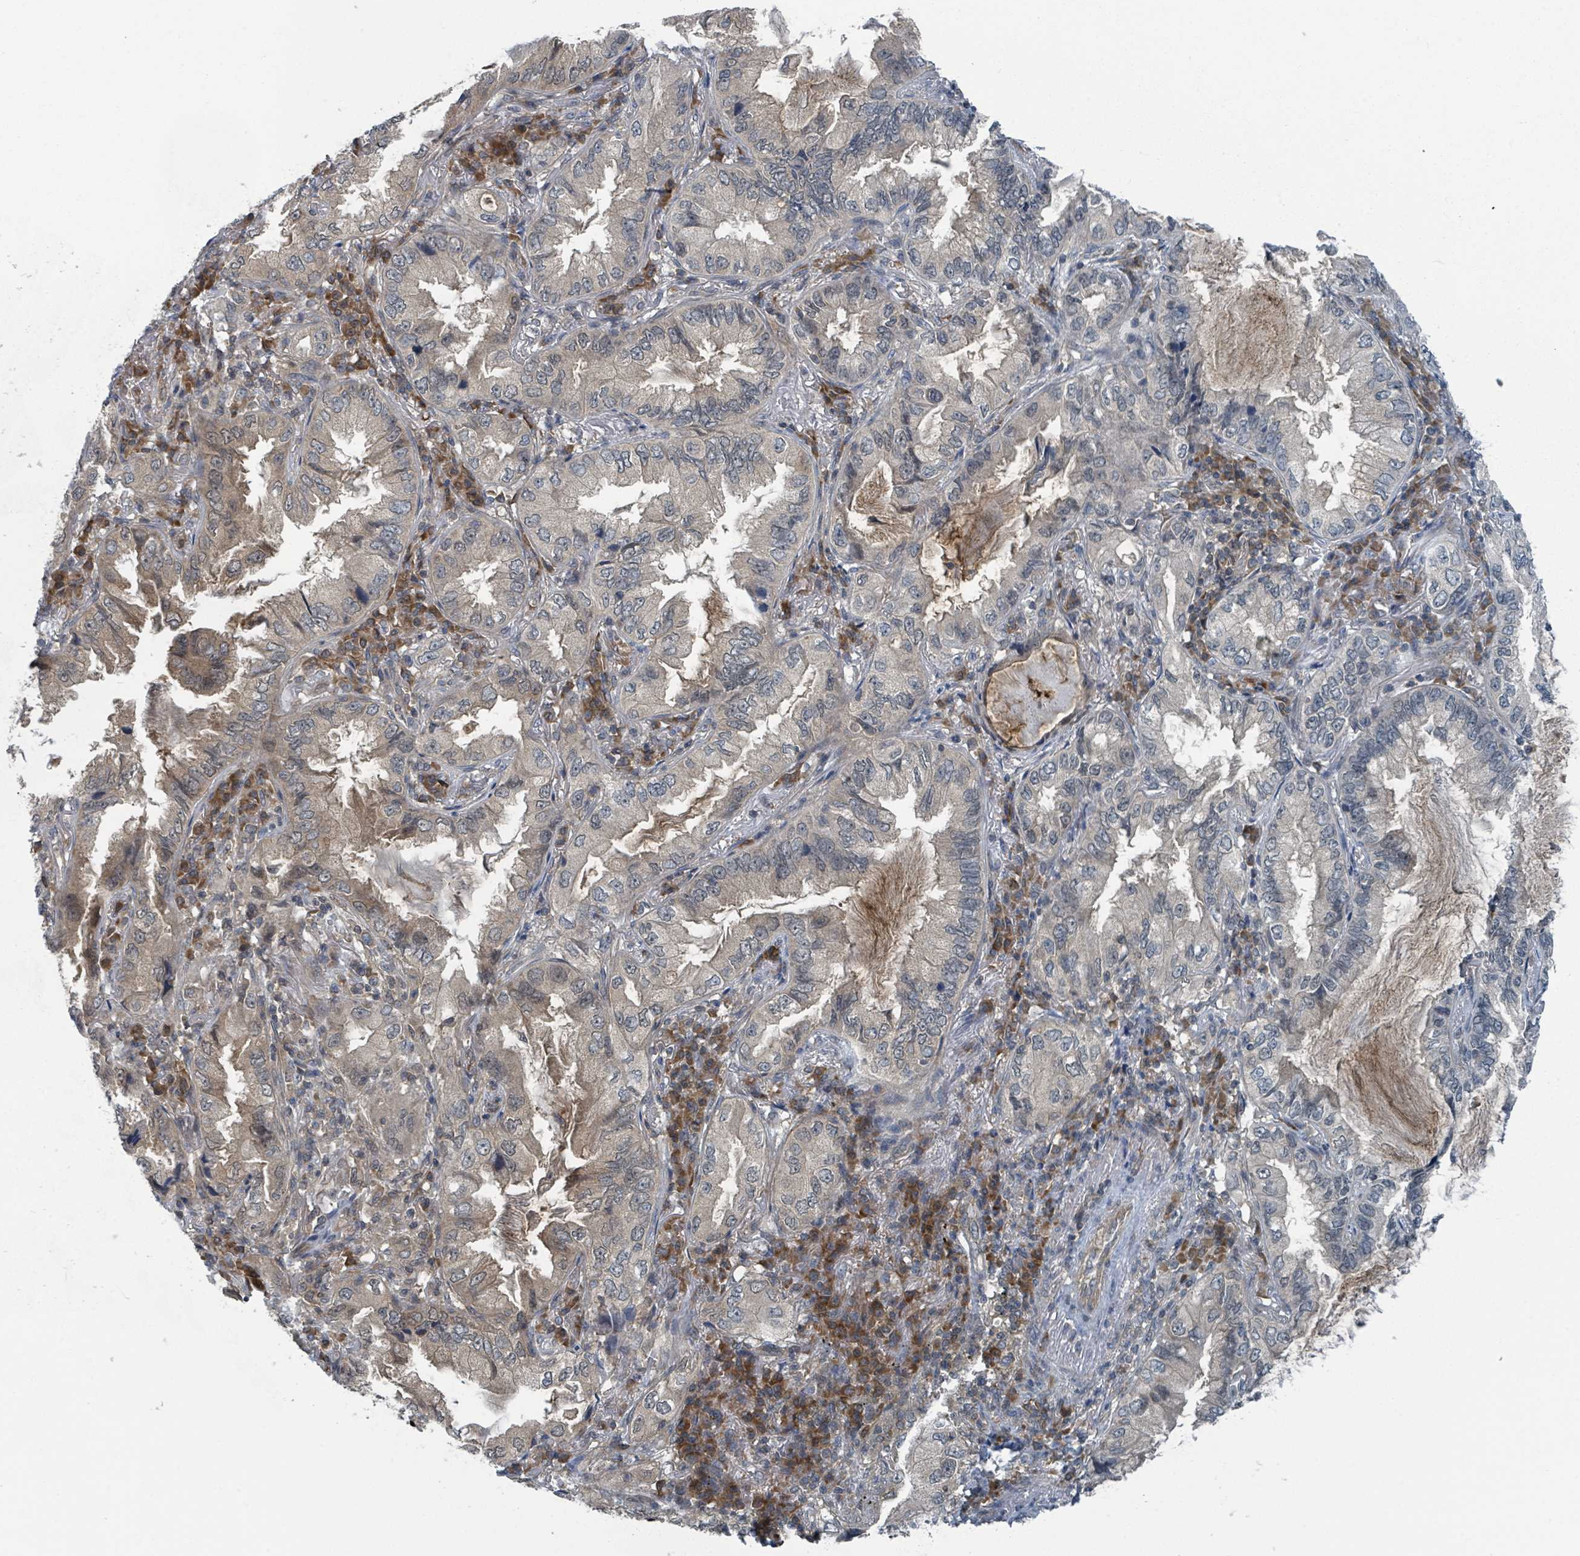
{"staining": {"intensity": "weak", "quantity": "25%-75%", "location": "cytoplasmic/membranous"}, "tissue": "lung cancer", "cell_type": "Tumor cells", "image_type": "cancer", "snomed": [{"axis": "morphology", "description": "Adenocarcinoma, NOS"}, {"axis": "topography", "description": "Lung"}], "caption": "Weak cytoplasmic/membranous positivity for a protein is present in about 25%-75% of tumor cells of lung adenocarcinoma using immunohistochemistry.", "gene": "GOLGA7", "patient": {"sex": "female", "age": 69}}